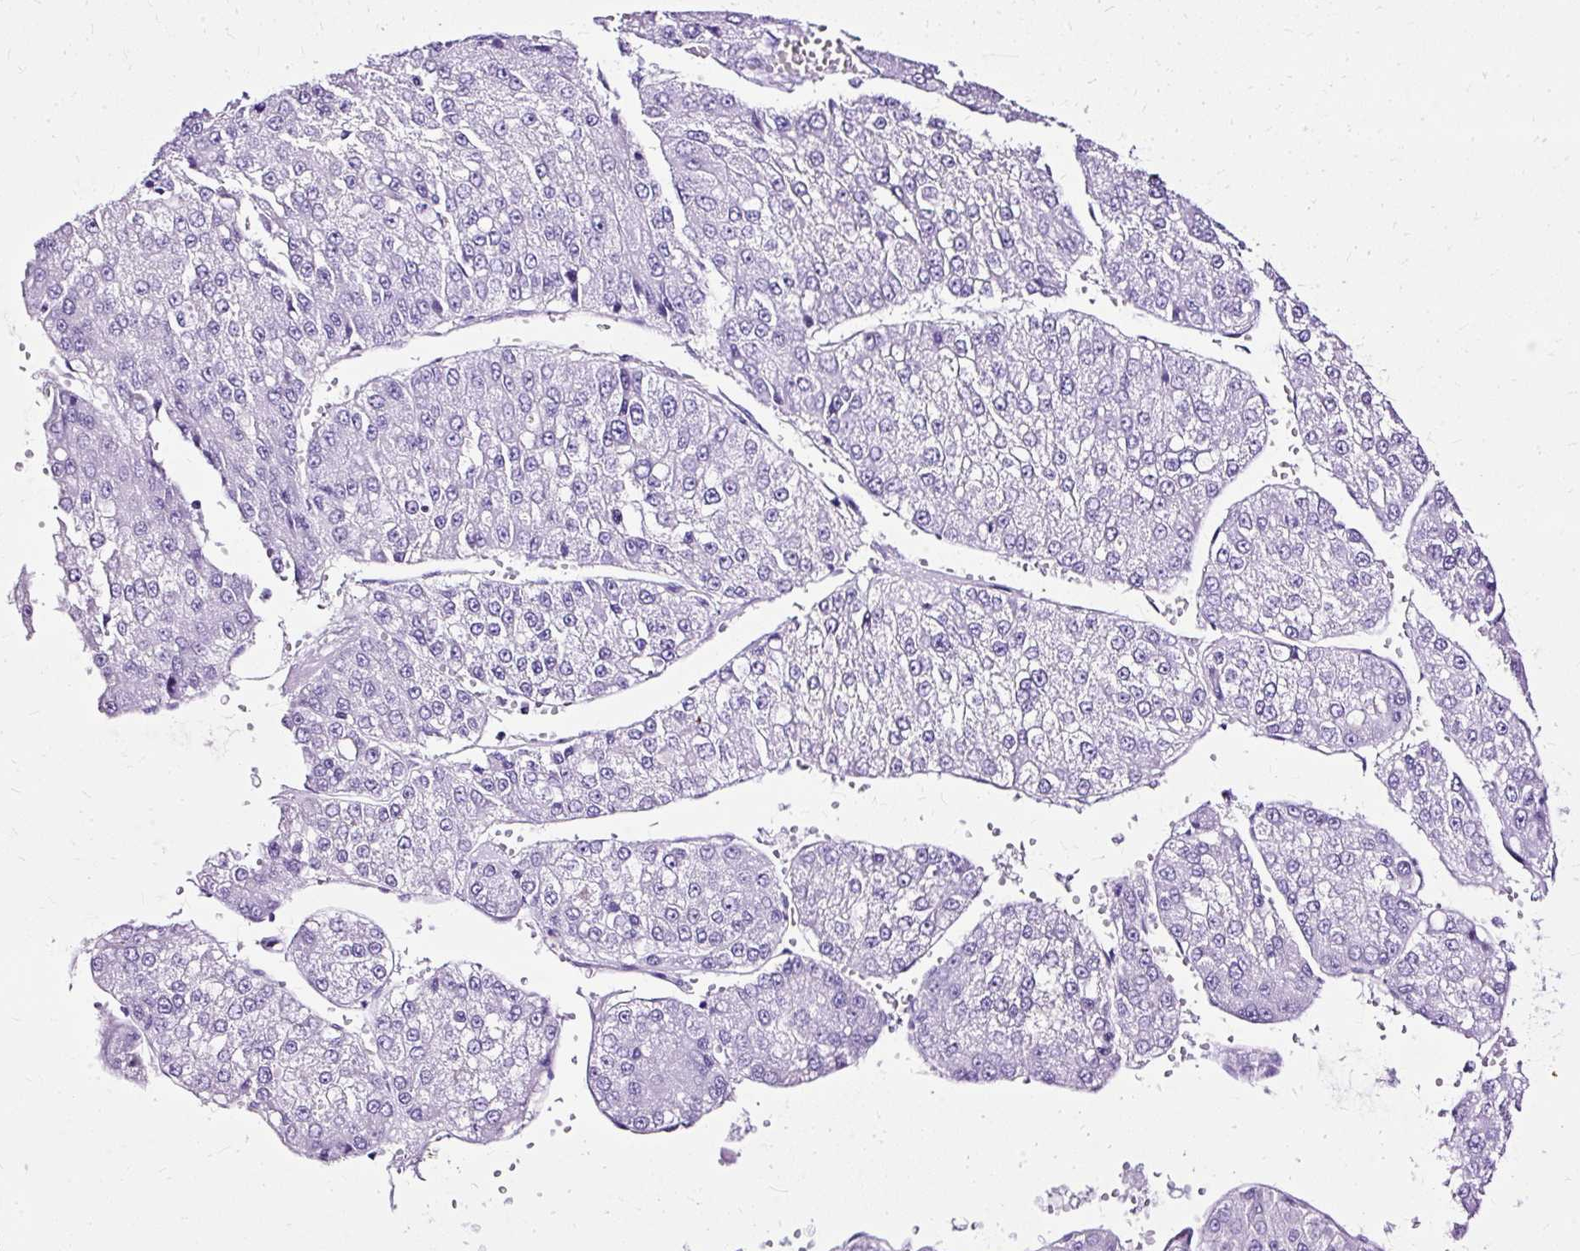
{"staining": {"intensity": "negative", "quantity": "none", "location": "none"}, "tissue": "liver cancer", "cell_type": "Tumor cells", "image_type": "cancer", "snomed": [{"axis": "morphology", "description": "Carcinoma, Hepatocellular, NOS"}, {"axis": "topography", "description": "Liver"}], "caption": "Tumor cells show no significant positivity in liver cancer (hepatocellular carcinoma).", "gene": "SLC8A2", "patient": {"sex": "female", "age": 73}}